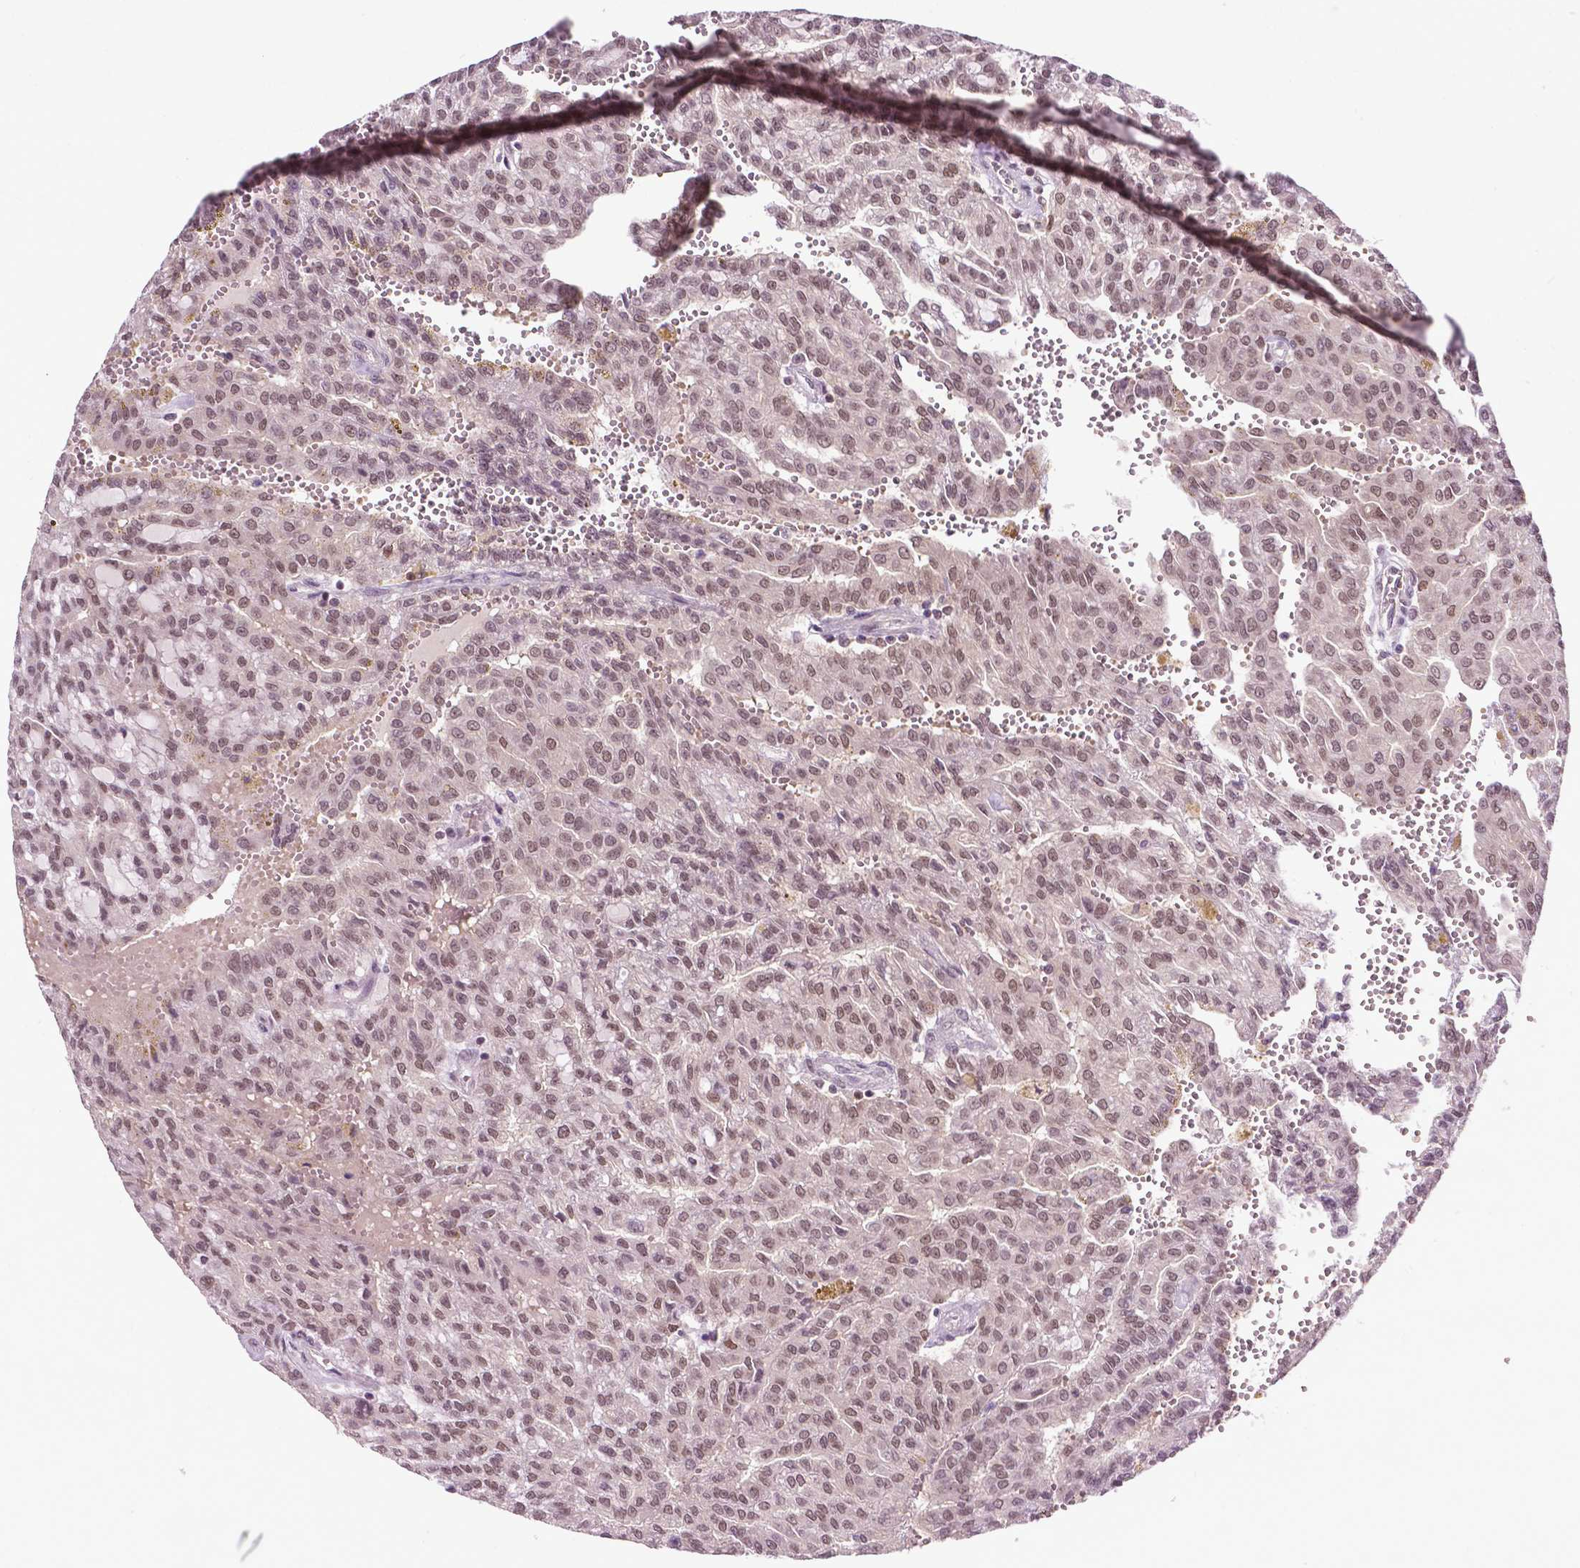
{"staining": {"intensity": "weak", "quantity": ">75%", "location": "nuclear"}, "tissue": "renal cancer", "cell_type": "Tumor cells", "image_type": "cancer", "snomed": [{"axis": "morphology", "description": "Adenocarcinoma, NOS"}, {"axis": "topography", "description": "Kidney"}], "caption": "Immunohistochemistry (IHC) micrograph of neoplastic tissue: human adenocarcinoma (renal) stained using immunohistochemistry shows low levels of weak protein expression localized specifically in the nuclear of tumor cells, appearing as a nuclear brown color.", "gene": "UBQLN4", "patient": {"sex": "male", "age": 63}}